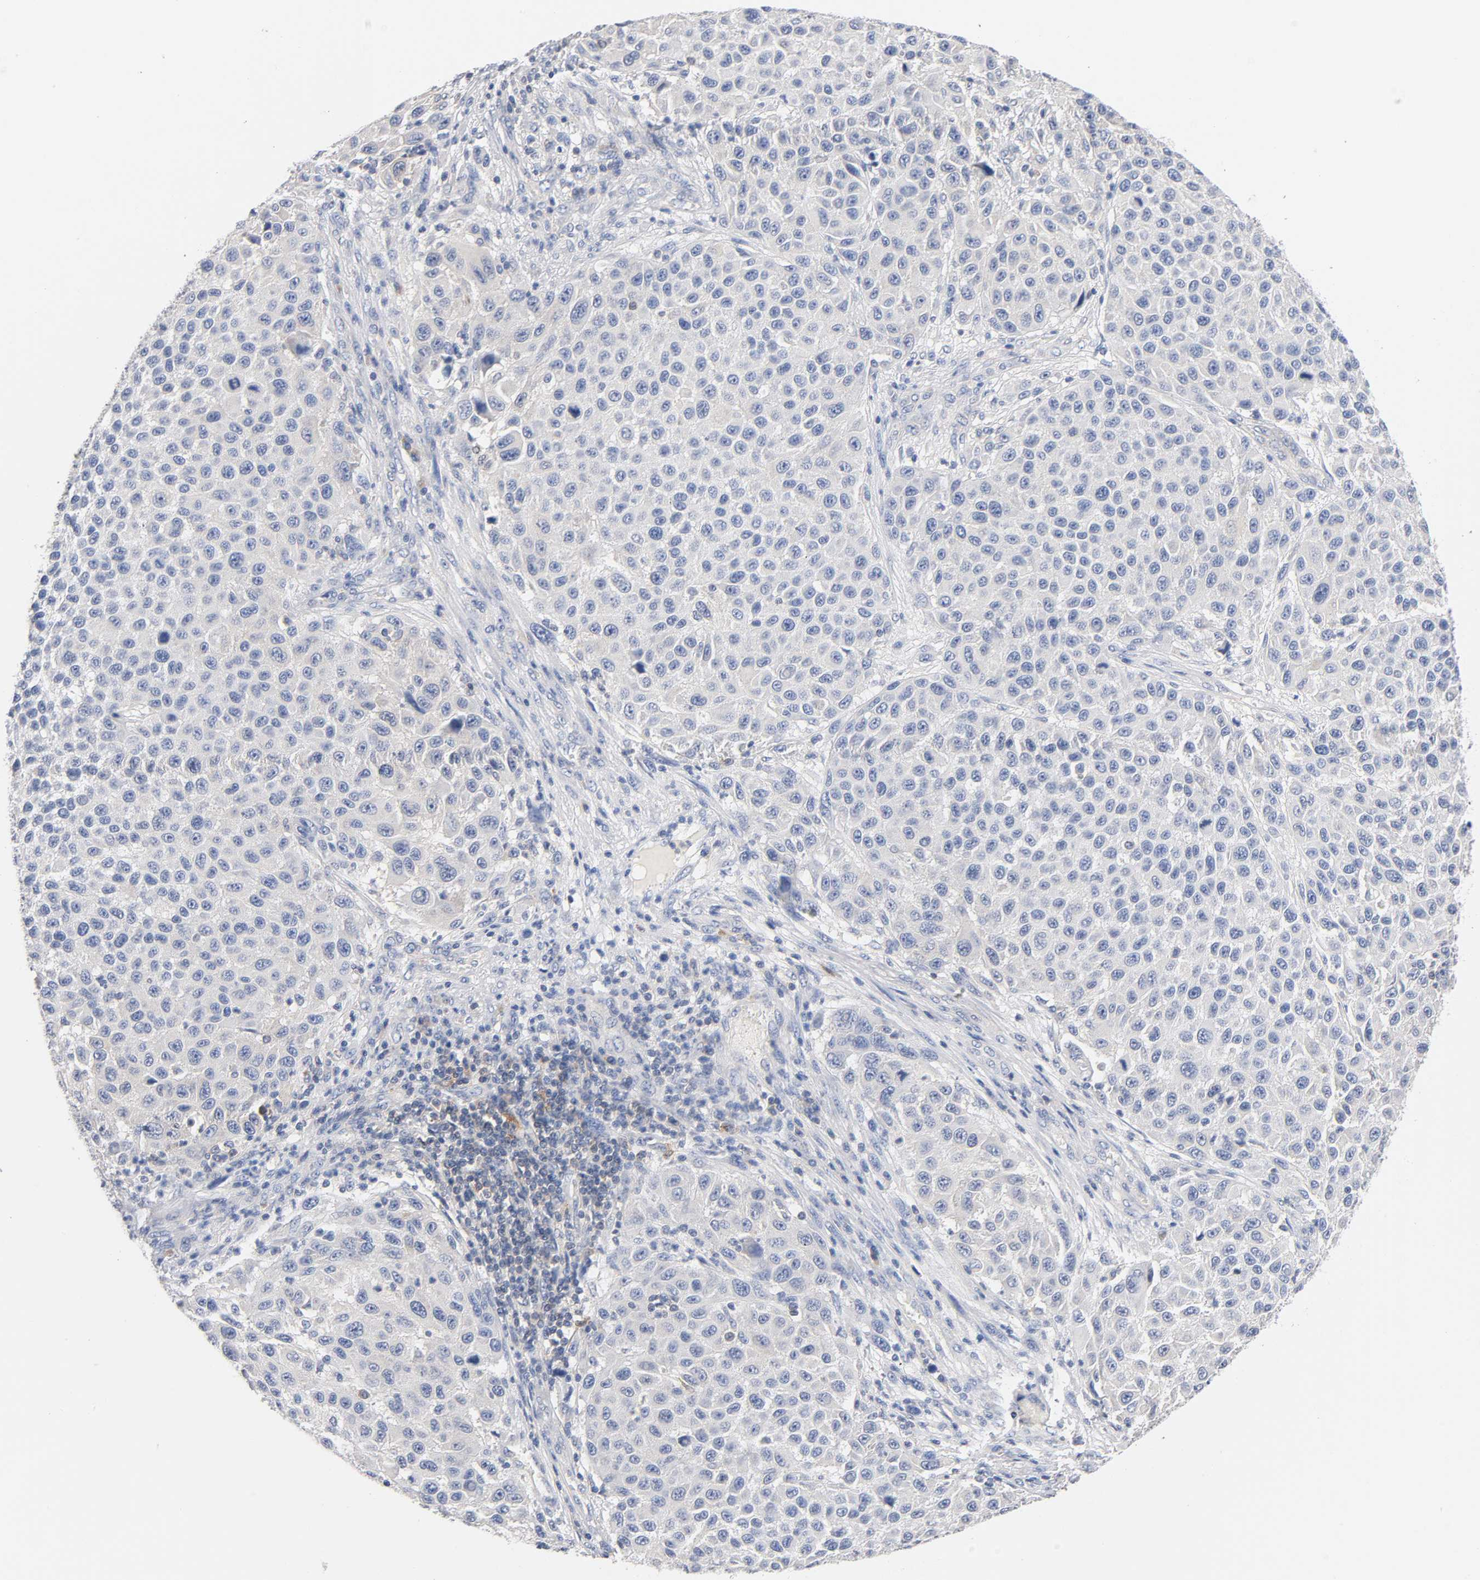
{"staining": {"intensity": "negative", "quantity": "none", "location": "none"}, "tissue": "melanoma", "cell_type": "Tumor cells", "image_type": "cancer", "snomed": [{"axis": "morphology", "description": "Malignant melanoma, Metastatic site"}, {"axis": "topography", "description": "Lymph node"}], "caption": "DAB (3,3'-diaminobenzidine) immunohistochemical staining of human melanoma reveals no significant expression in tumor cells. (IHC, brightfield microscopy, high magnification).", "gene": "MALT1", "patient": {"sex": "male", "age": 61}}